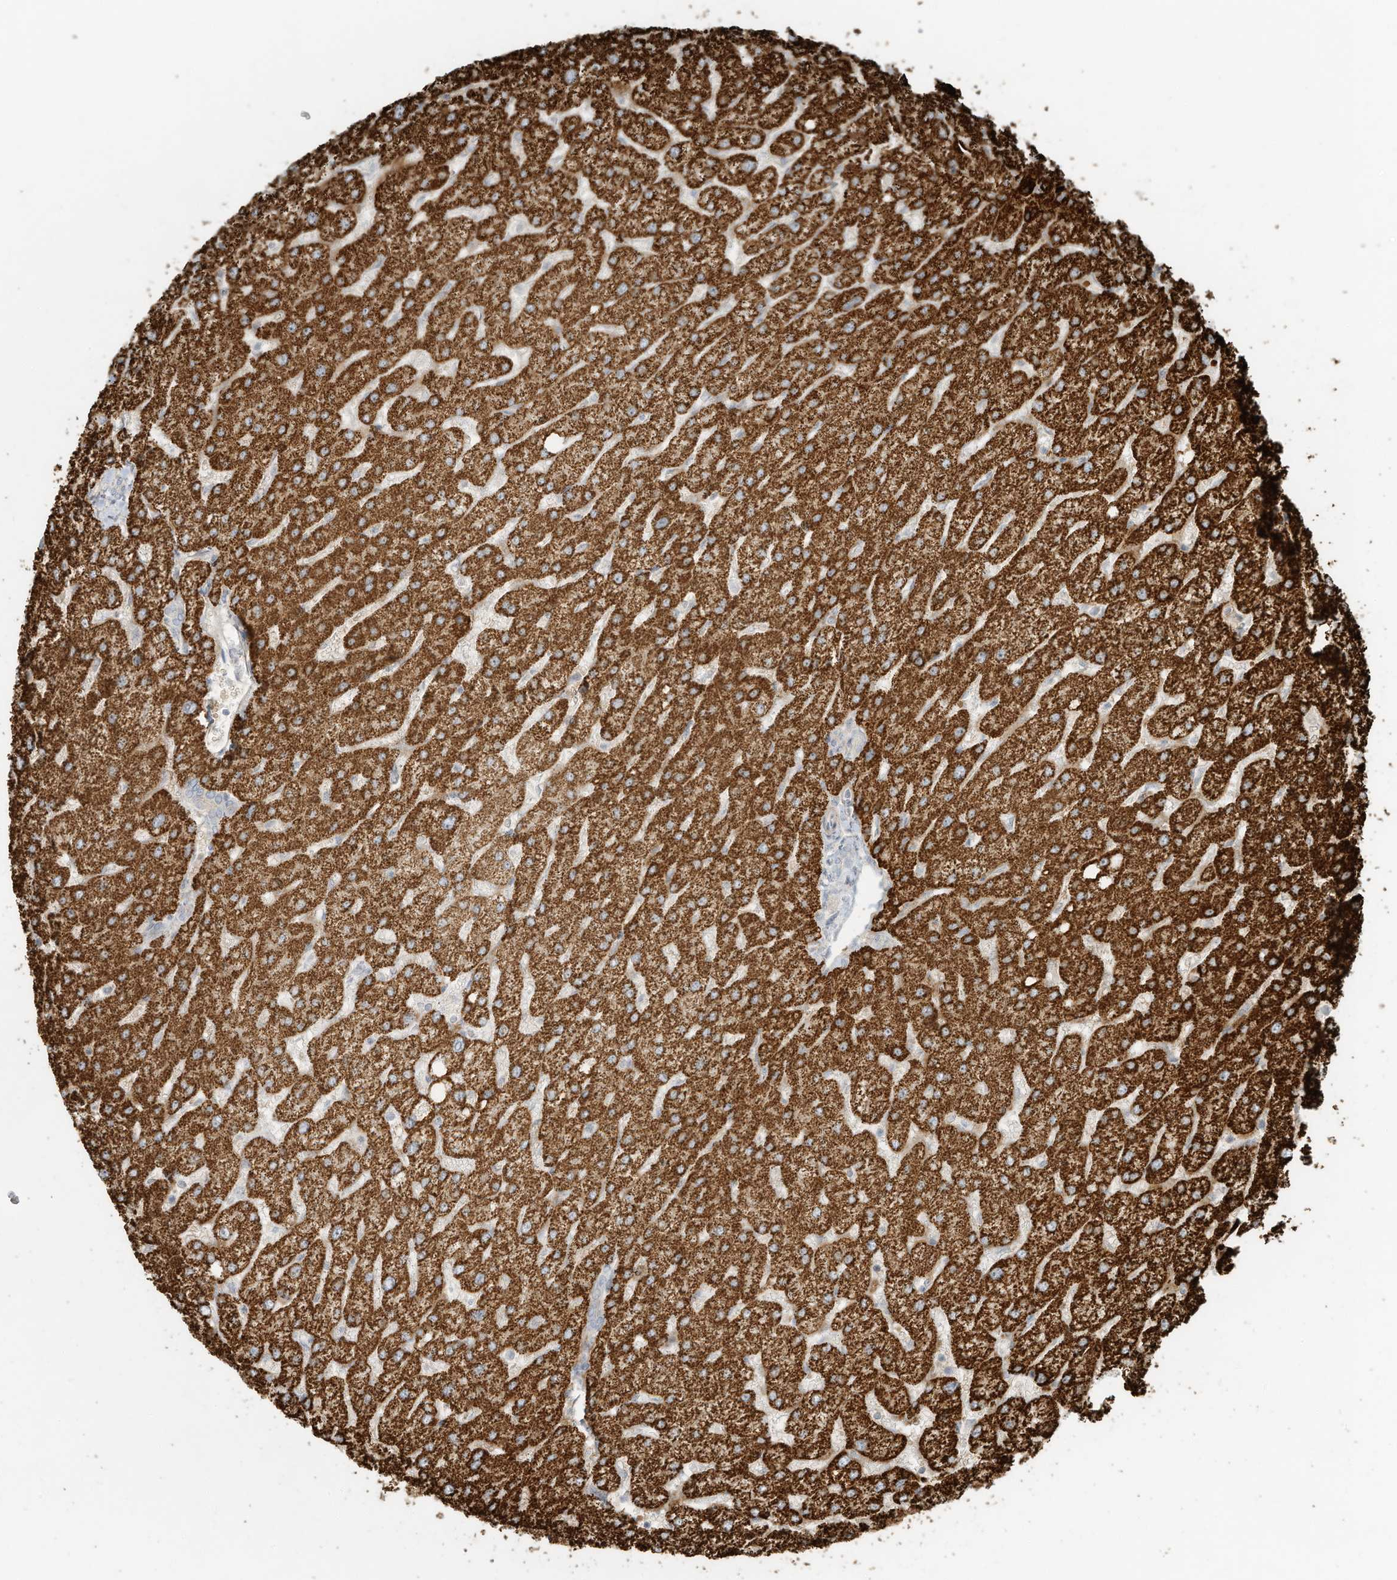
{"staining": {"intensity": "negative", "quantity": "none", "location": "none"}, "tissue": "liver", "cell_type": "Cholangiocytes", "image_type": "normal", "snomed": [{"axis": "morphology", "description": "Normal tissue, NOS"}, {"axis": "topography", "description": "Liver"}], "caption": "High power microscopy photomicrograph of an IHC photomicrograph of unremarkable liver, revealing no significant expression in cholangiocytes.", "gene": "OFD1", "patient": {"sex": "female", "age": 54}}